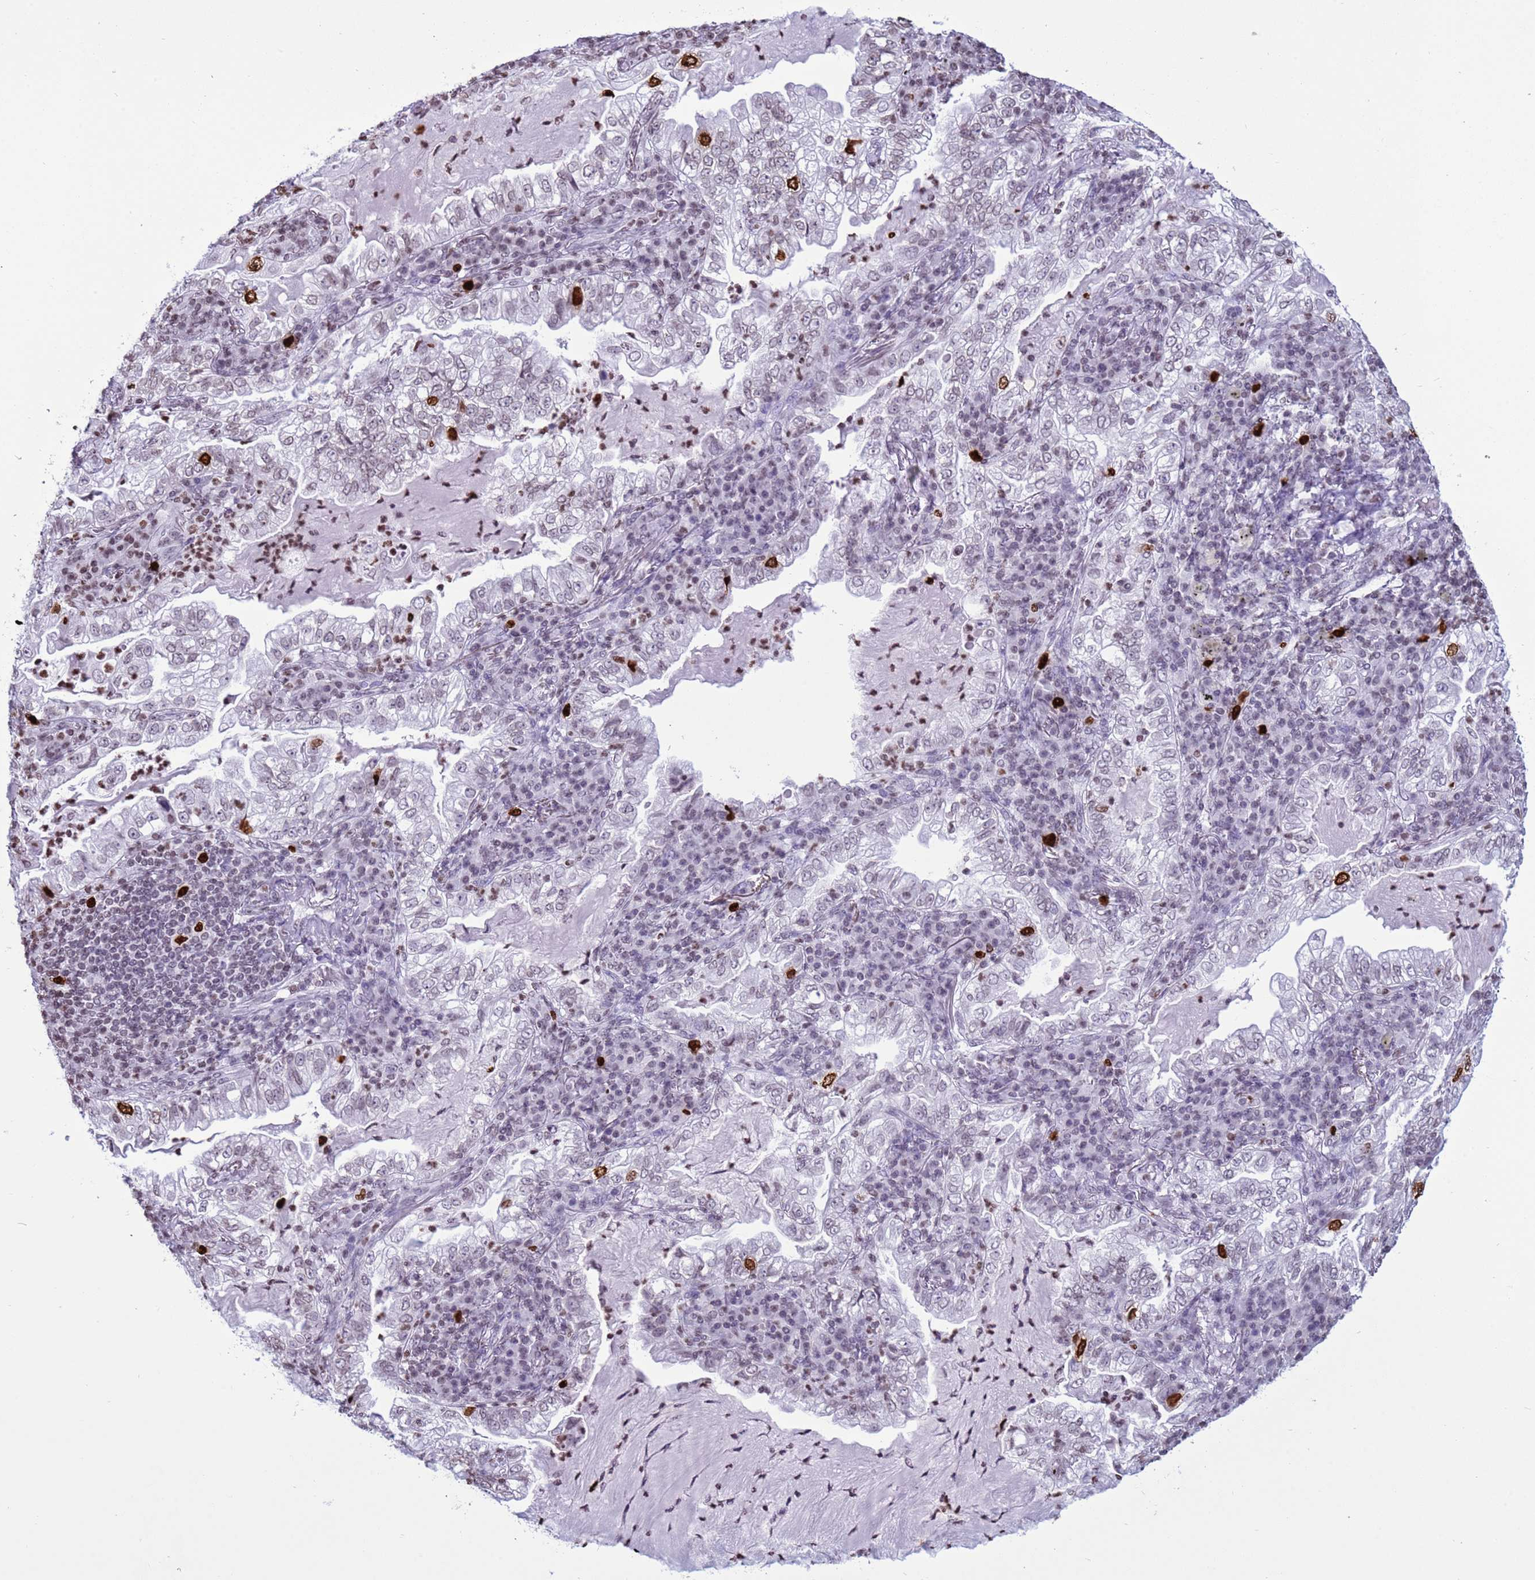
{"staining": {"intensity": "strong", "quantity": "<25%", "location": "nuclear"}, "tissue": "lung cancer", "cell_type": "Tumor cells", "image_type": "cancer", "snomed": [{"axis": "morphology", "description": "Adenocarcinoma, NOS"}, {"axis": "topography", "description": "Lung"}], "caption": "Tumor cells reveal medium levels of strong nuclear staining in about <25% of cells in human lung adenocarcinoma. (Brightfield microscopy of DAB IHC at high magnification).", "gene": "H4C8", "patient": {"sex": "female", "age": 73}}